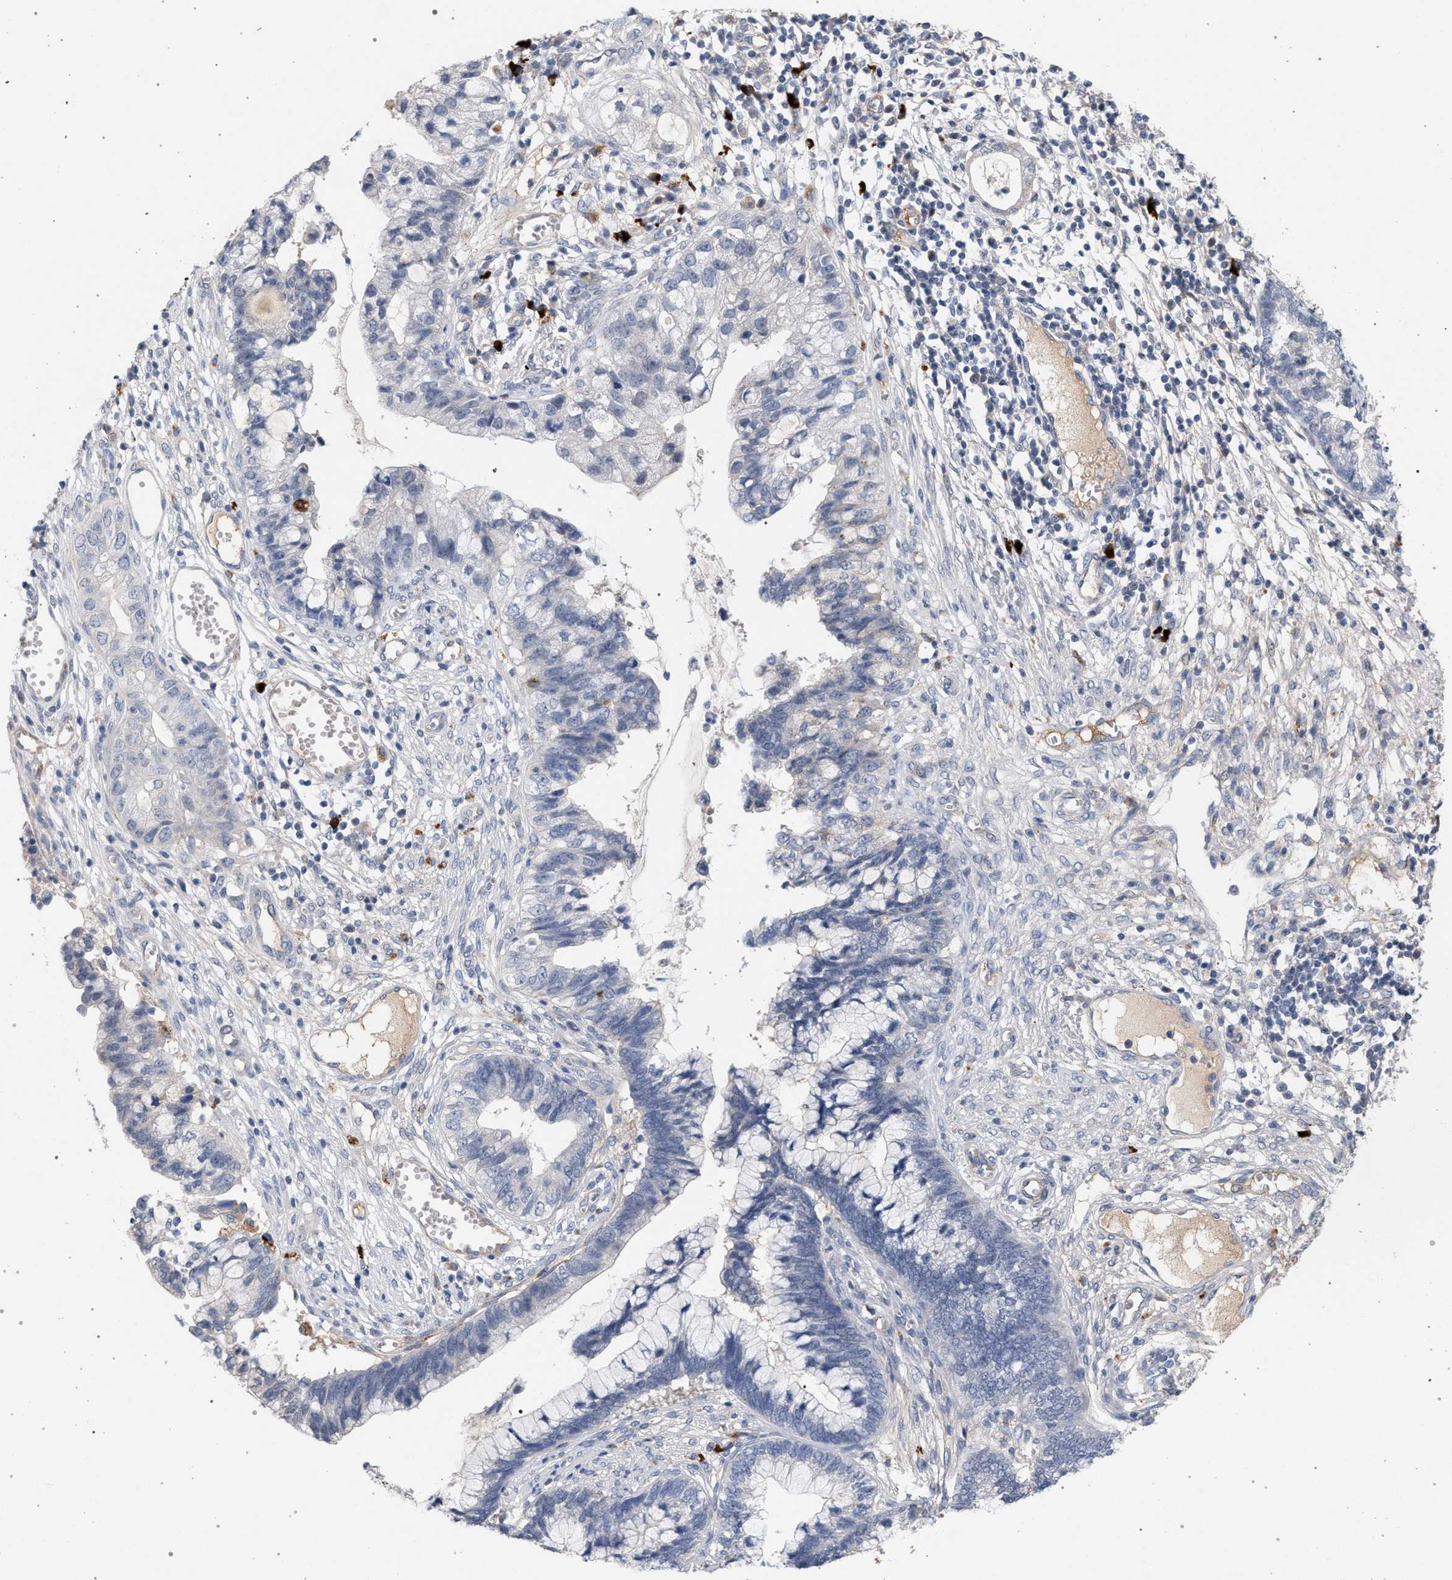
{"staining": {"intensity": "negative", "quantity": "none", "location": "none"}, "tissue": "cervical cancer", "cell_type": "Tumor cells", "image_type": "cancer", "snomed": [{"axis": "morphology", "description": "Adenocarcinoma, NOS"}, {"axis": "topography", "description": "Cervix"}], "caption": "This is a histopathology image of IHC staining of cervical adenocarcinoma, which shows no staining in tumor cells.", "gene": "MAMDC2", "patient": {"sex": "female", "age": 44}}